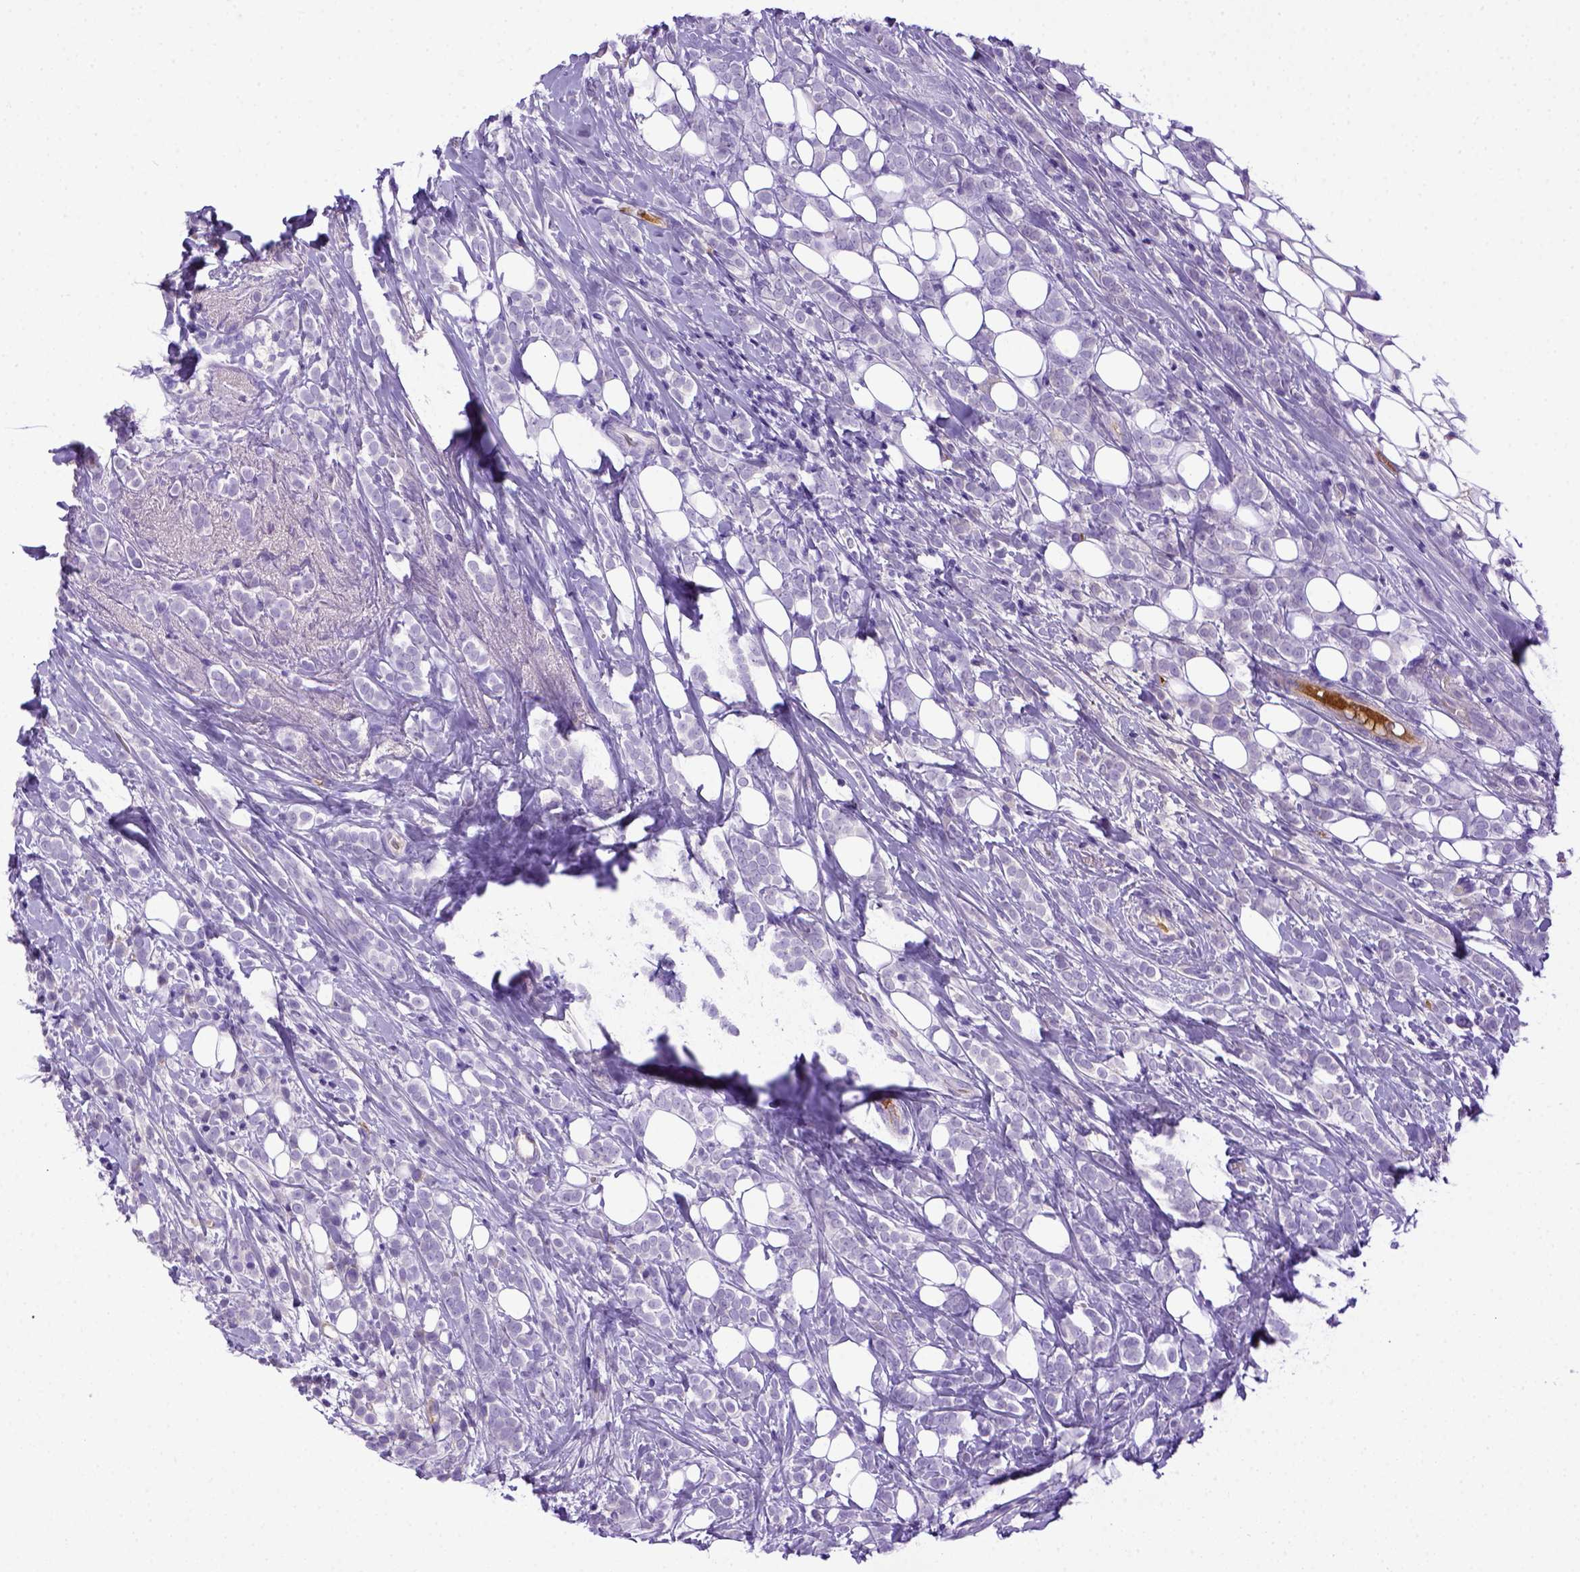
{"staining": {"intensity": "negative", "quantity": "none", "location": "none"}, "tissue": "breast cancer", "cell_type": "Tumor cells", "image_type": "cancer", "snomed": [{"axis": "morphology", "description": "Lobular carcinoma"}, {"axis": "topography", "description": "Breast"}], "caption": "This is a image of immunohistochemistry (IHC) staining of breast cancer, which shows no positivity in tumor cells. (Stains: DAB immunohistochemistry (IHC) with hematoxylin counter stain, Microscopy: brightfield microscopy at high magnification).", "gene": "ITIH4", "patient": {"sex": "female", "age": 49}}